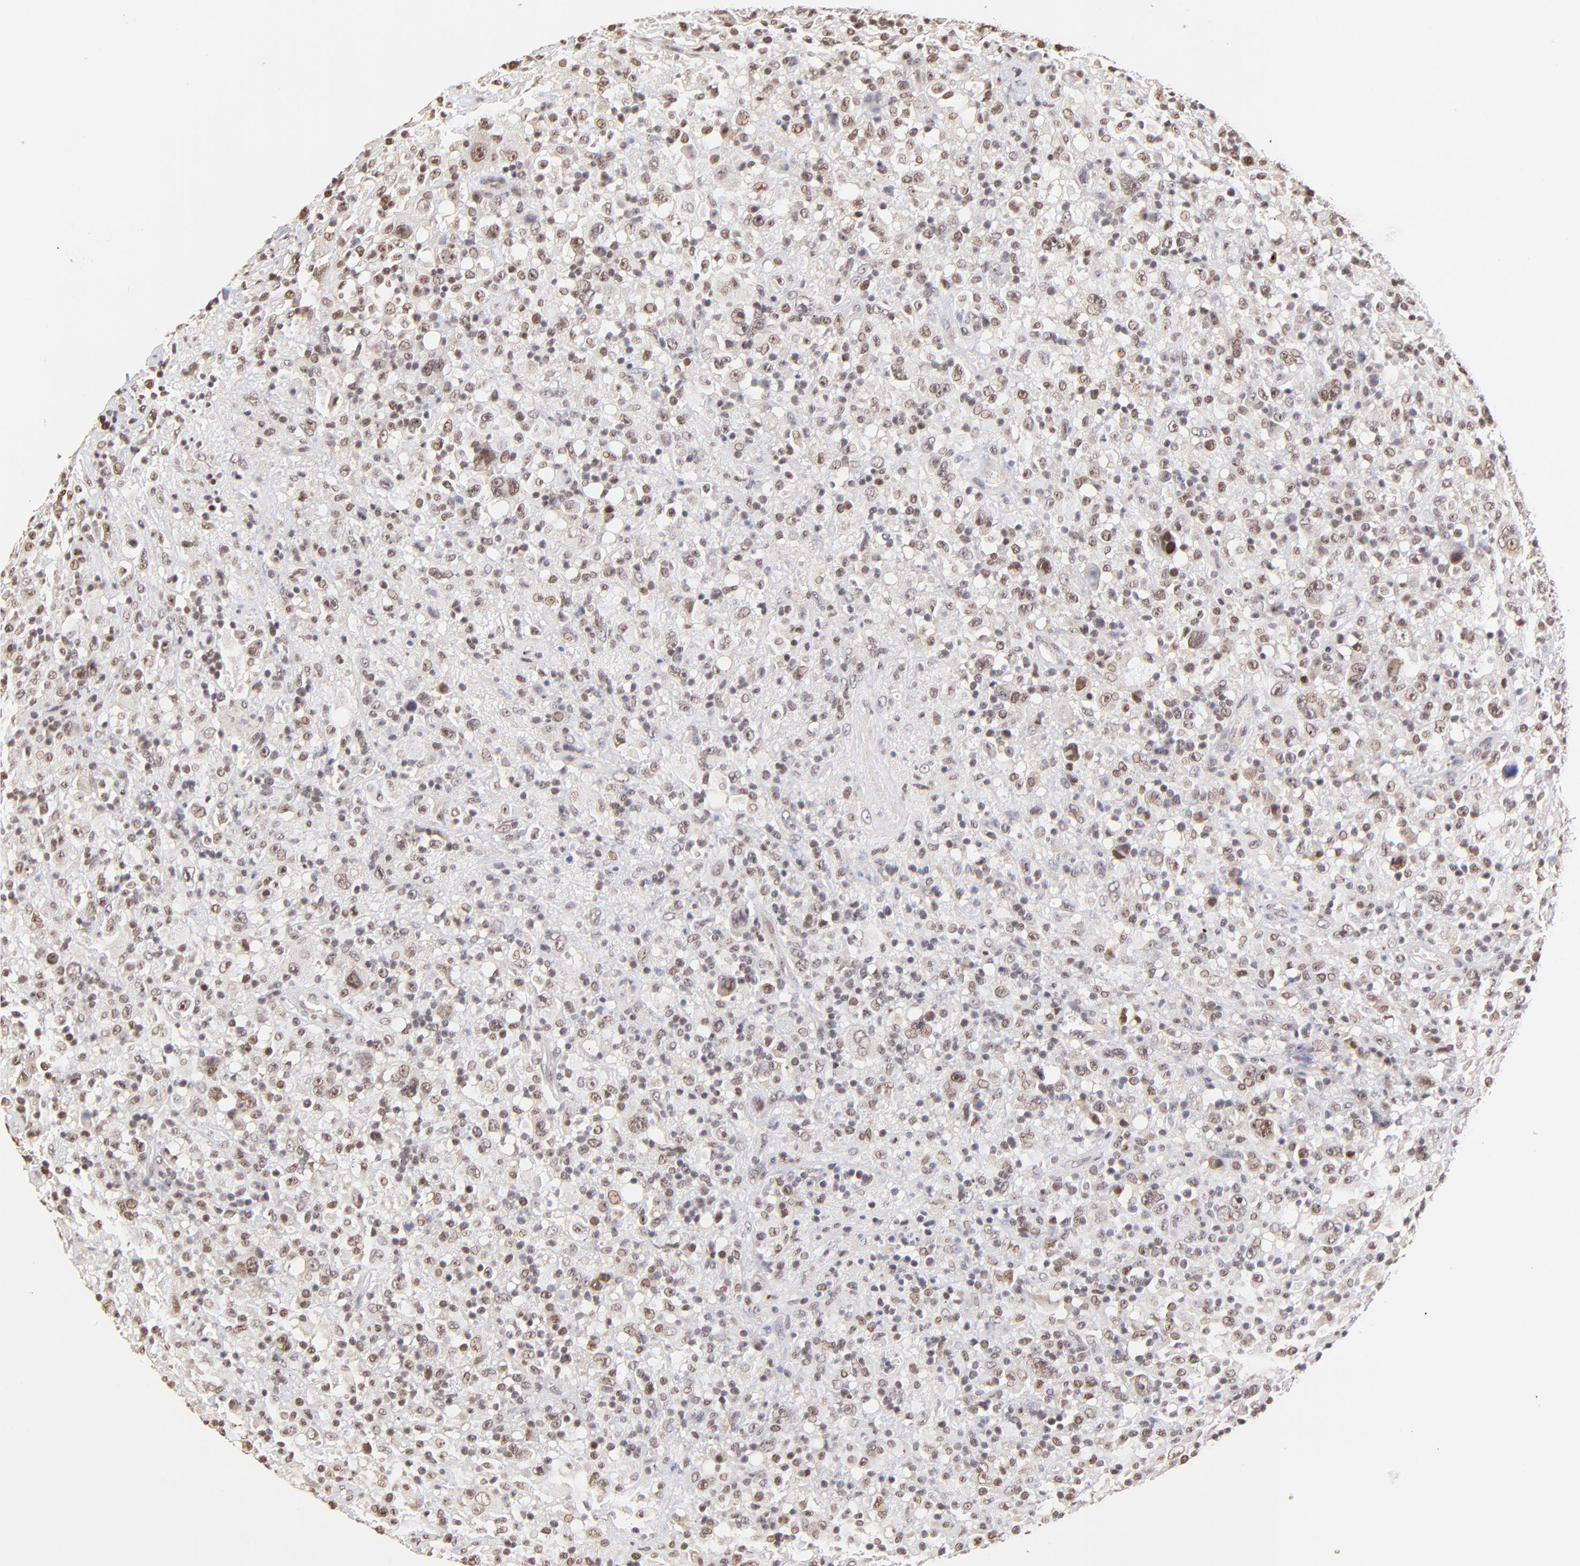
{"staining": {"intensity": "weak", "quantity": "25%-75%", "location": "nuclear"}, "tissue": "lymphoma", "cell_type": "Tumor cells", "image_type": "cancer", "snomed": [{"axis": "morphology", "description": "Hodgkin's disease, NOS"}, {"axis": "topography", "description": "Lymph node"}], "caption": "A micrograph showing weak nuclear expression in about 25%-75% of tumor cells in lymphoma, as visualized by brown immunohistochemical staining.", "gene": "ZNF670", "patient": {"sex": "male", "age": 46}}